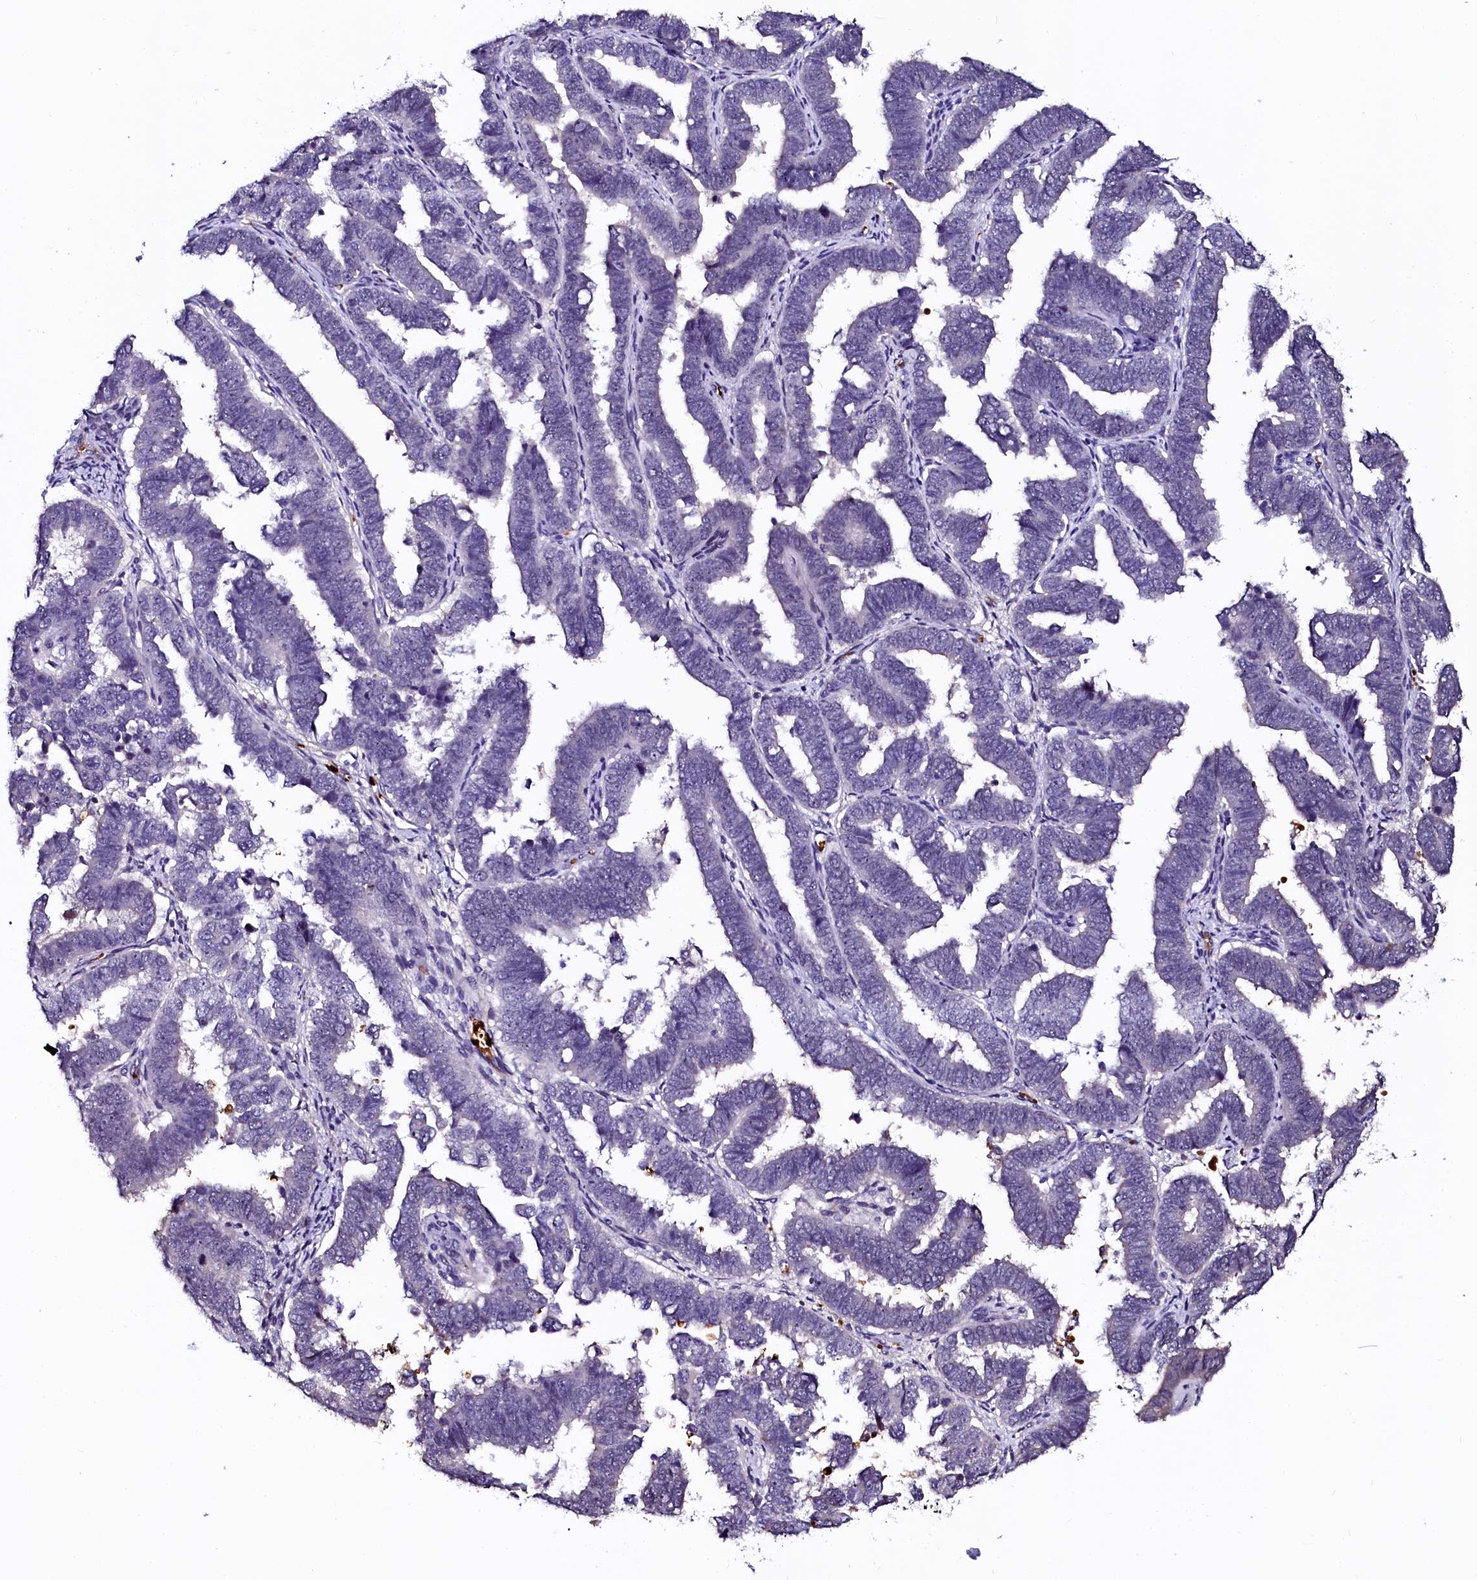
{"staining": {"intensity": "negative", "quantity": "none", "location": "none"}, "tissue": "endometrial cancer", "cell_type": "Tumor cells", "image_type": "cancer", "snomed": [{"axis": "morphology", "description": "Adenocarcinoma, NOS"}, {"axis": "topography", "description": "Endometrium"}], "caption": "High power microscopy photomicrograph of an IHC histopathology image of adenocarcinoma (endometrial), revealing no significant staining in tumor cells.", "gene": "CTDSPL2", "patient": {"sex": "female", "age": 75}}